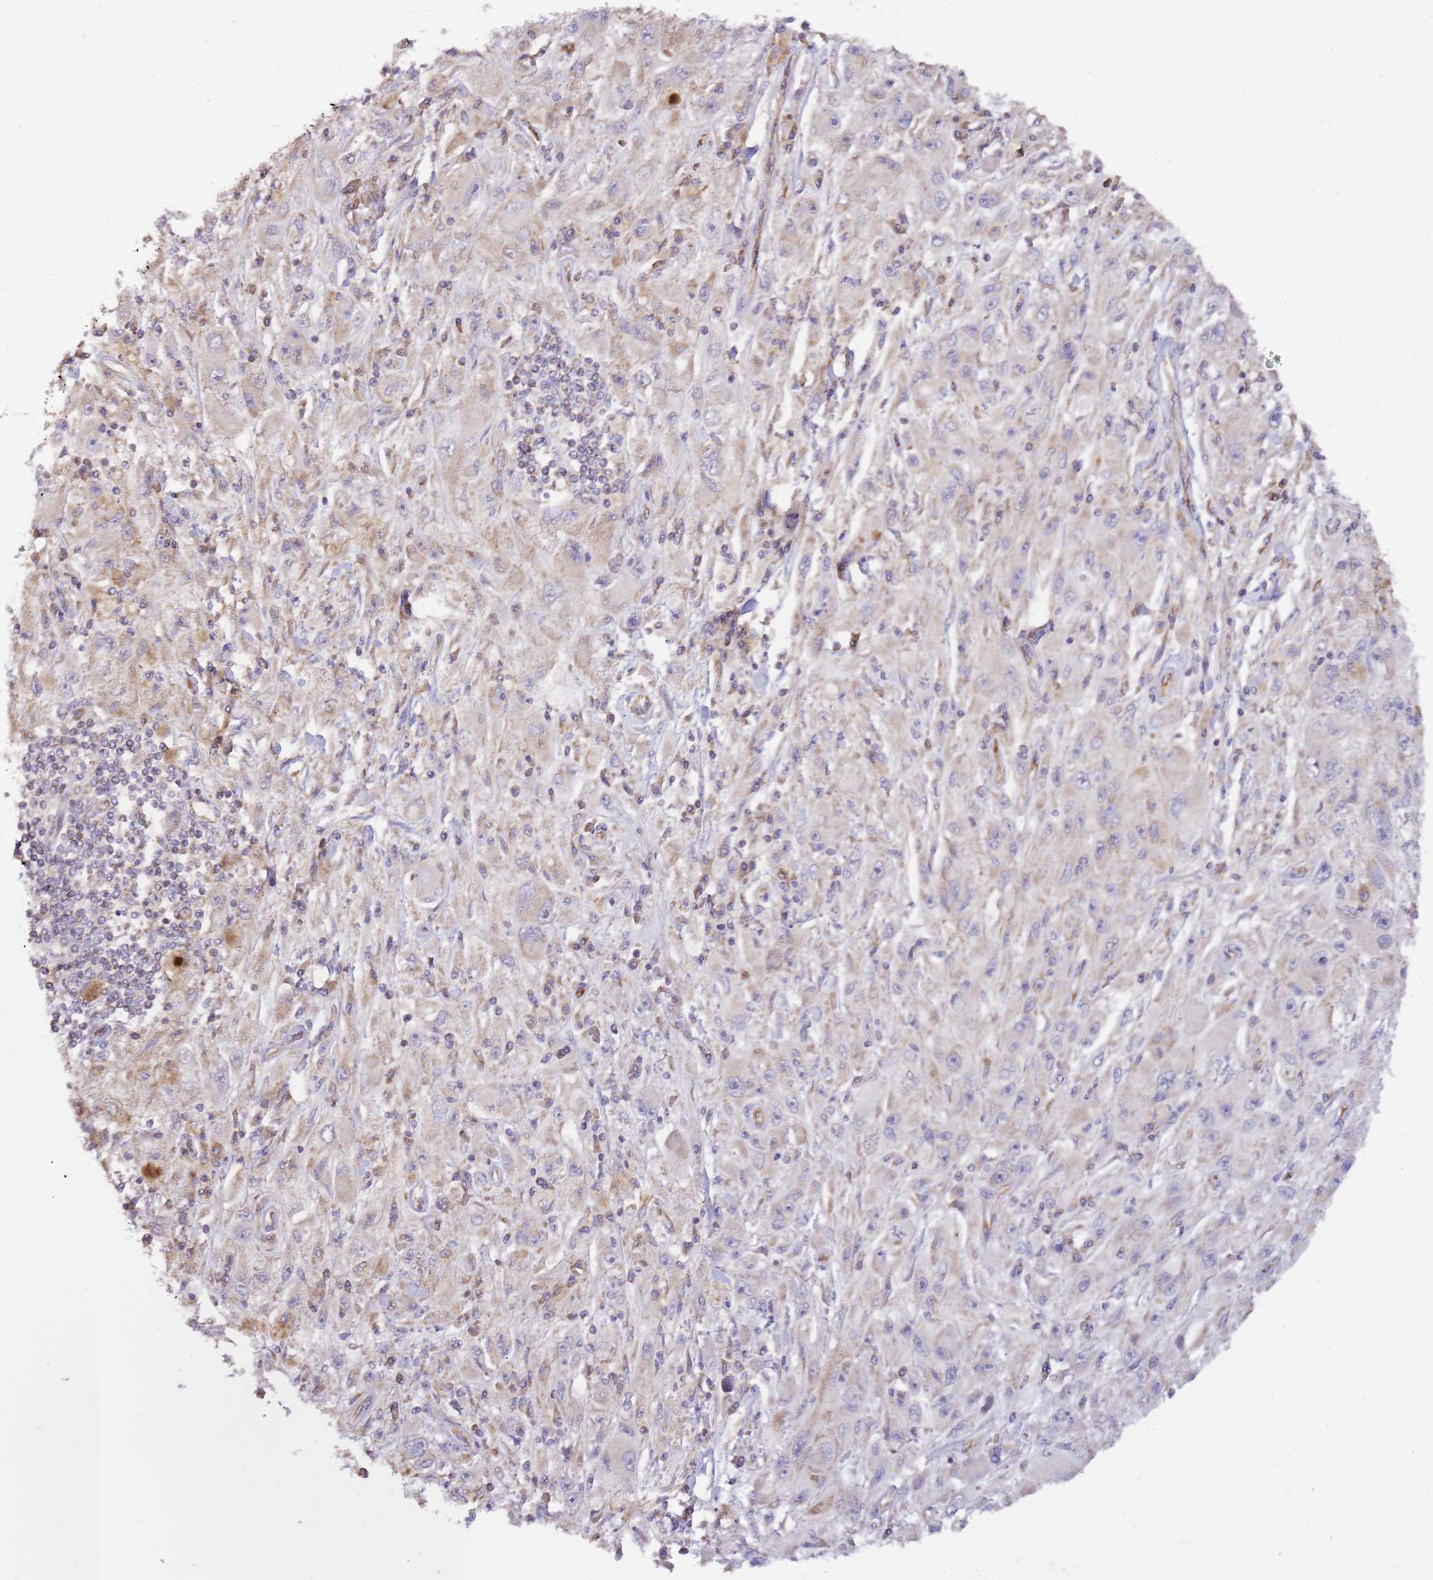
{"staining": {"intensity": "weak", "quantity": "<25%", "location": "cytoplasmic/membranous"}, "tissue": "melanoma", "cell_type": "Tumor cells", "image_type": "cancer", "snomed": [{"axis": "morphology", "description": "Malignant melanoma, Metastatic site"}, {"axis": "topography", "description": "Skin"}], "caption": "Melanoma stained for a protein using immunohistochemistry shows no positivity tumor cells.", "gene": "DOCK9", "patient": {"sex": "male", "age": 53}}